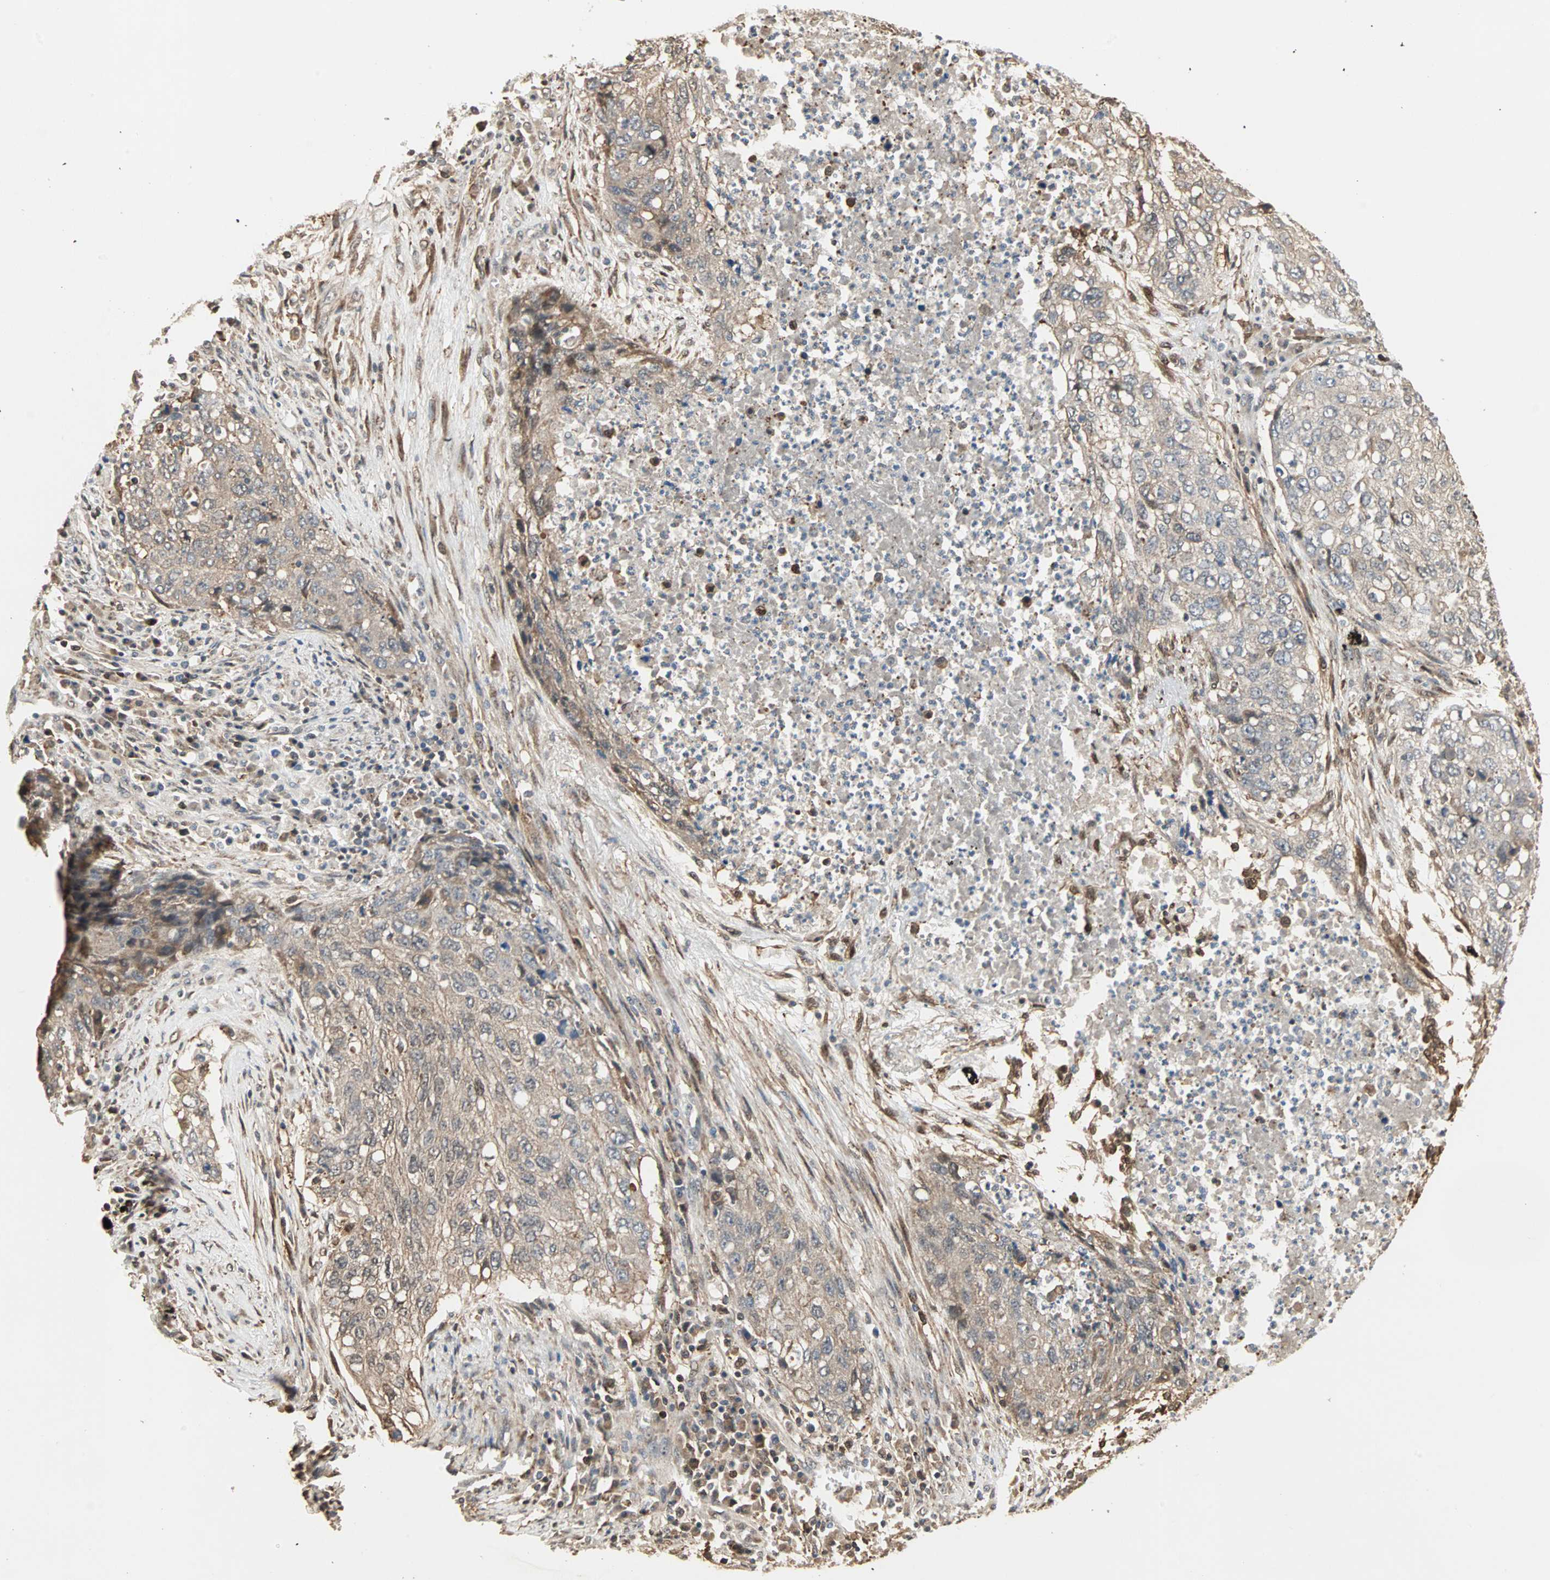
{"staining": {"intensity": "weak", "quantity": ">75%", "location": "cytoplasmic/membranous"}, "tissue": "lung cancer", "cell_type": "Tumor cells", "image_type": "cancer", "snomed": [{"axis": "morphology", "description": "Squamous cell carcinoma, NOS"}, {"axis": "topography", "description": "Lung"}], "caption": "Tumor cells exhibit low levels of weak cytoplasmic/membranous expression in approximately >75% of cells in lung squamous cell carcinoma.", "gene": "DRG2", "patient": {"sex": "female", "age": 63}}